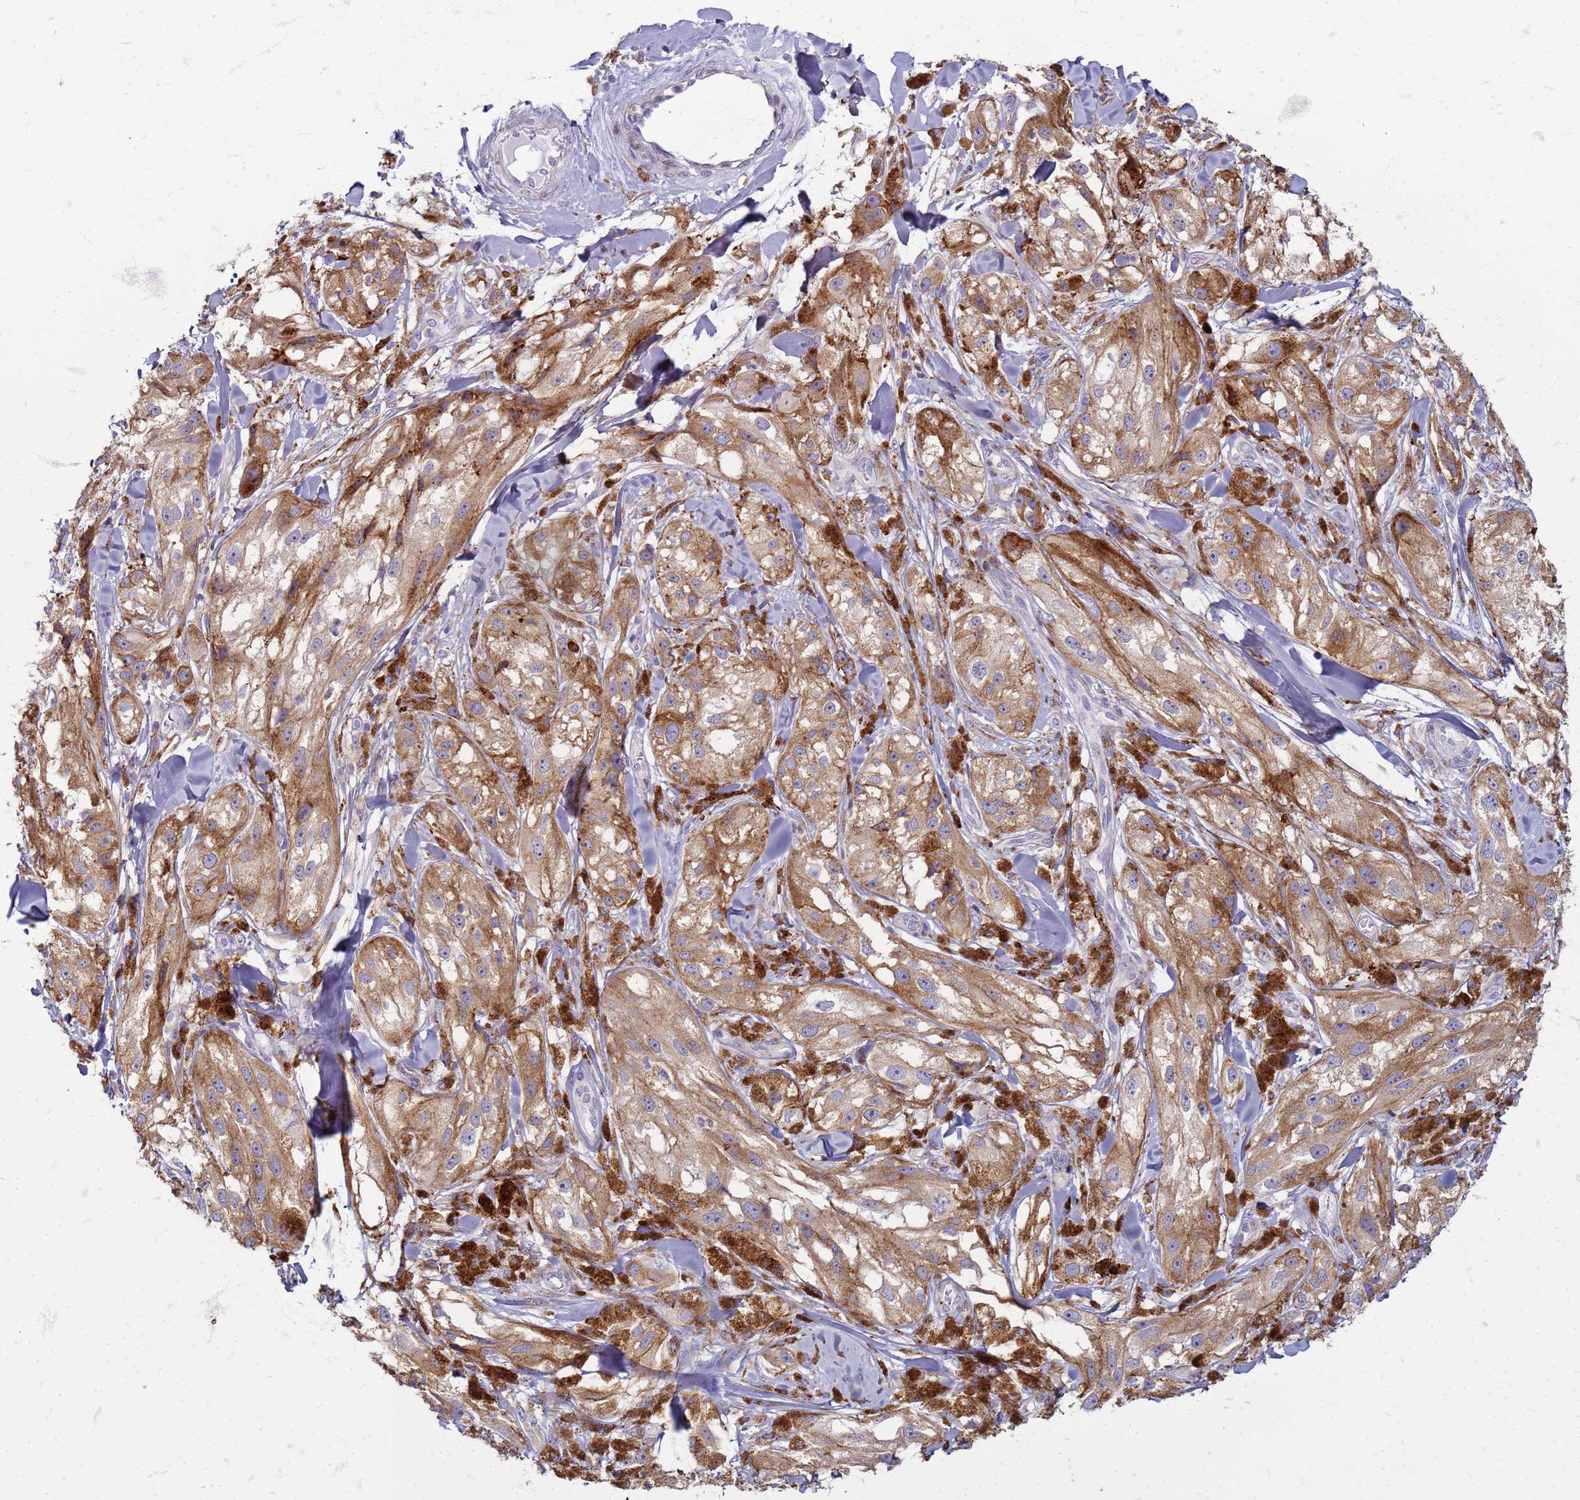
{"staining": {"intensity": "moderate", "quantity": ">75%", "location": "cytoplasmic/membranous"}, "tissue": "melanoma", "cell_type": "Tumor cells", "image_type": "cancer", "snomed": [{"axis": "morphology", "description": "Malignant melanoma, NOS"}, {"axis": "topography", "description": "Skin"}], "caption": "This is an image of immunohistochemistry (IHC) staining of melanoma, which shows moderate positivity in the cytoplasmic/membranous of tumor cells.", "gene": "PDK3", "patient": {"sex": "male", "age": 88}}